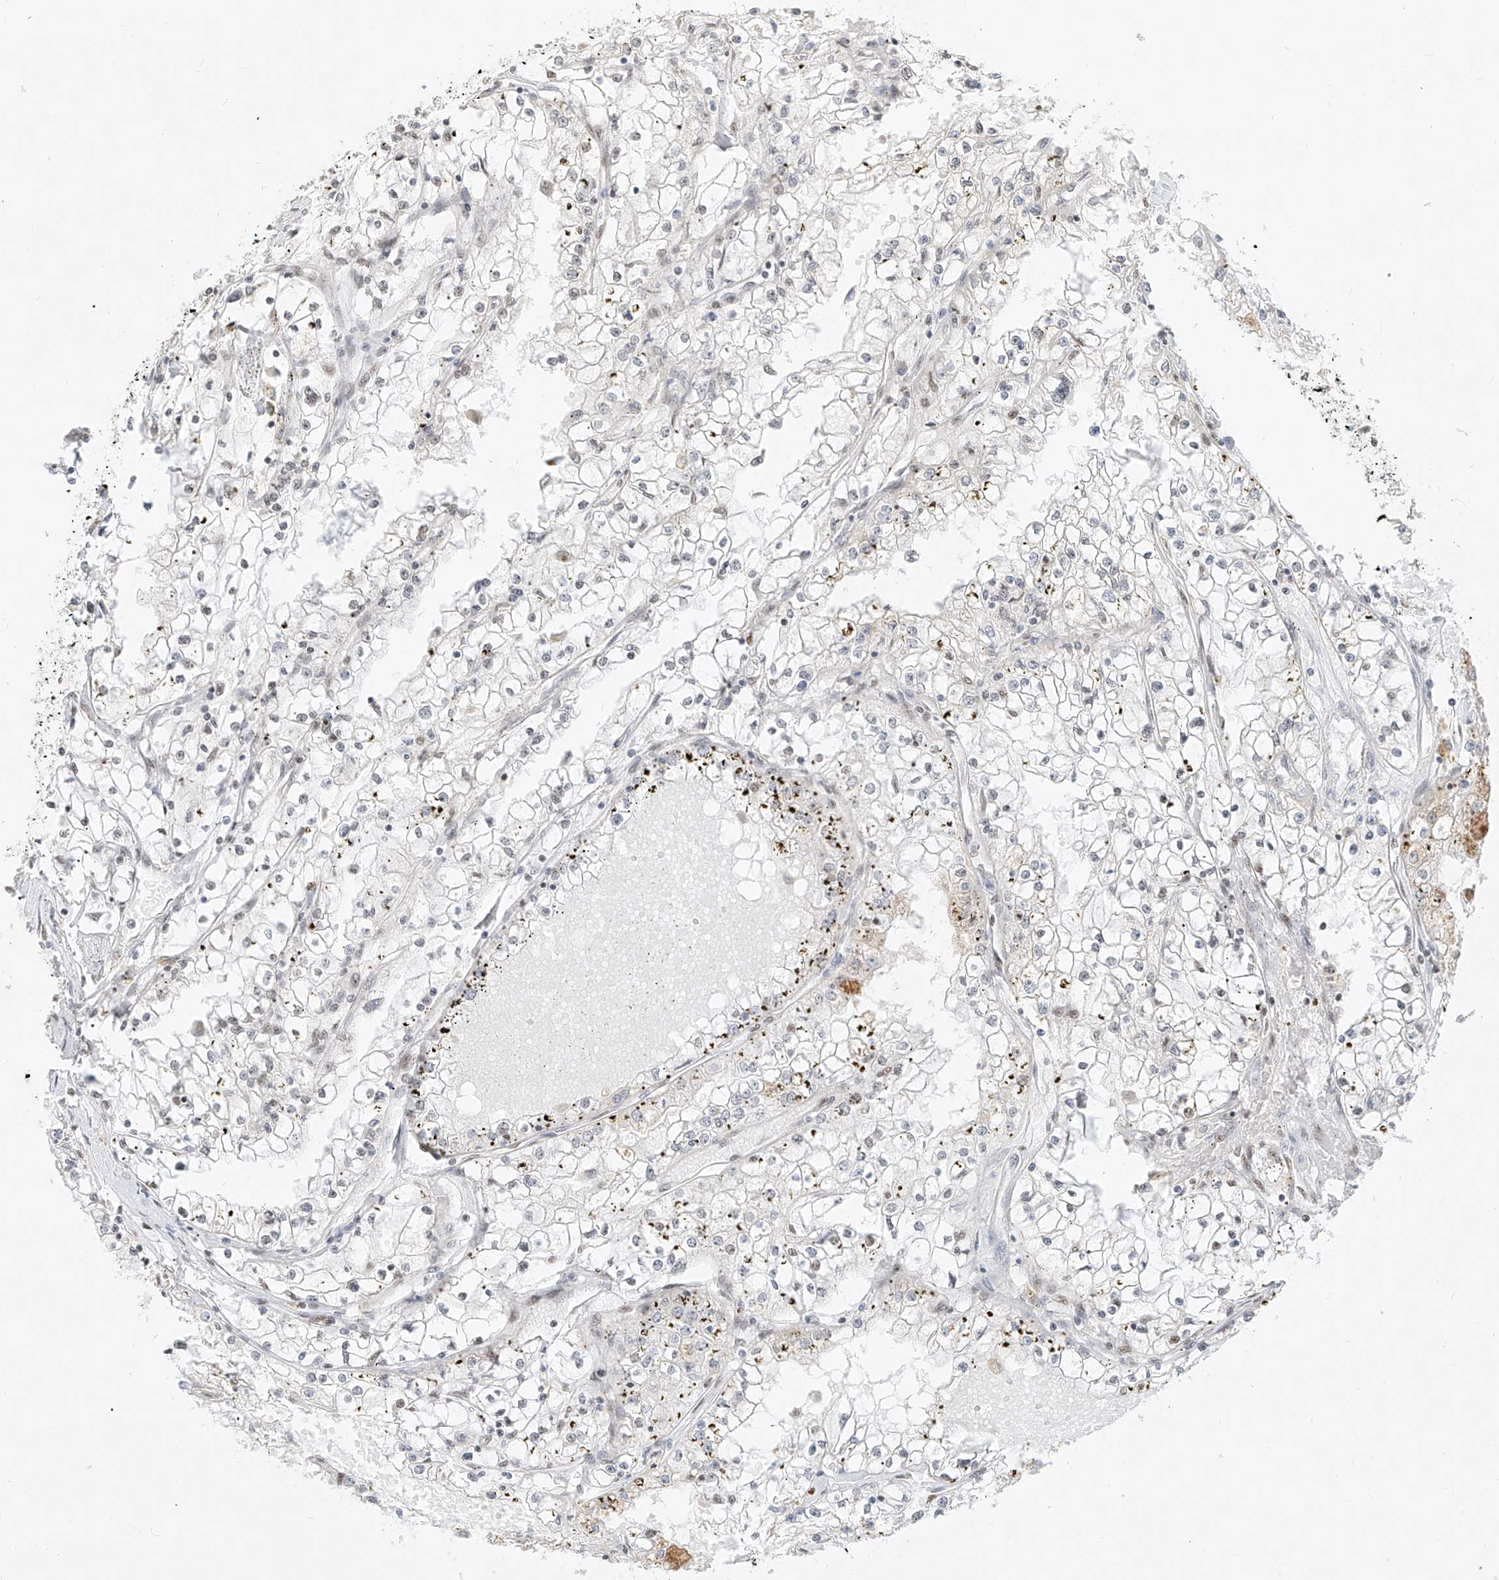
{"staining": {"intensity": "negative", "quantity": "none", "location": "none"}, "tissue": "renal cancer", "cell_type": "Tumor cells", "image_type": "cancer", "snomed": [{"axis": "morphology", "description": "Adenocarcinoma, NOS"}, {"axis": "topography", "description": "Kidney"}], "caption": "Immunohistochemistry (IHC) of human adenocarcinoma (renal) shows no positivity in tumor cells.", "gene": "NHSL1", "patient": {"sex": "male", "age": 56}}